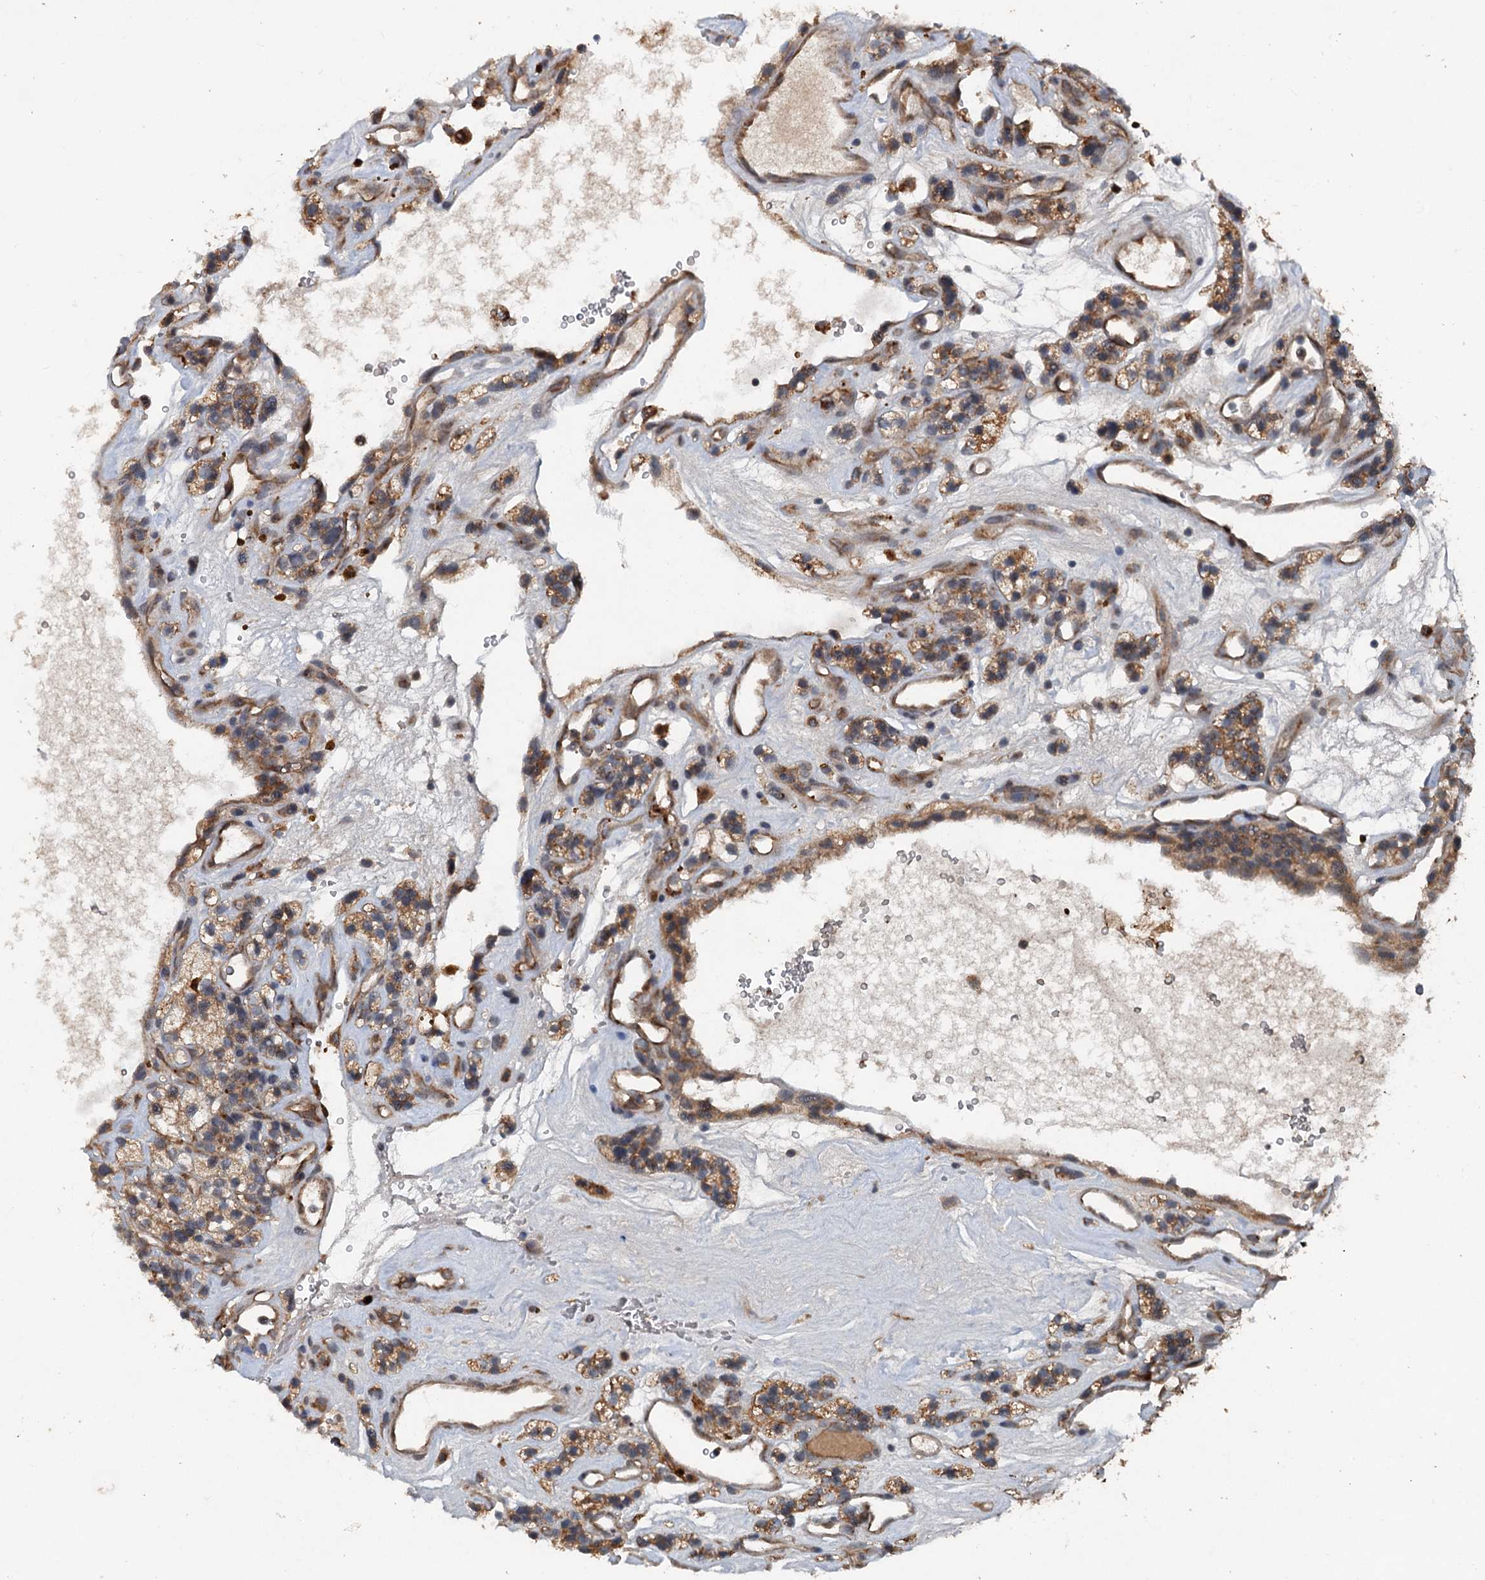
{"staining": {"intensity": "moderate", "quantity": ">75%", "location": "cytoplasmic/membranous"}, "tissue": "renal cancer", "cell_type": "Tumor cells", "image_type": "cancer", "snomed": [{"axis": "morphology", "description": "Adenocarcinoma, NOS"}, {"axis": "topography", "description": "Kidney"}], "caption": "IHC image of renal adenocarcinoma stained for a protein (brown), which displays medium levels of moderate cytoplasmic/membranous staining in about >75% of tumor cells.", "gene": "N4BP2L2", "patient": {"sex": "female", "age": 57}}